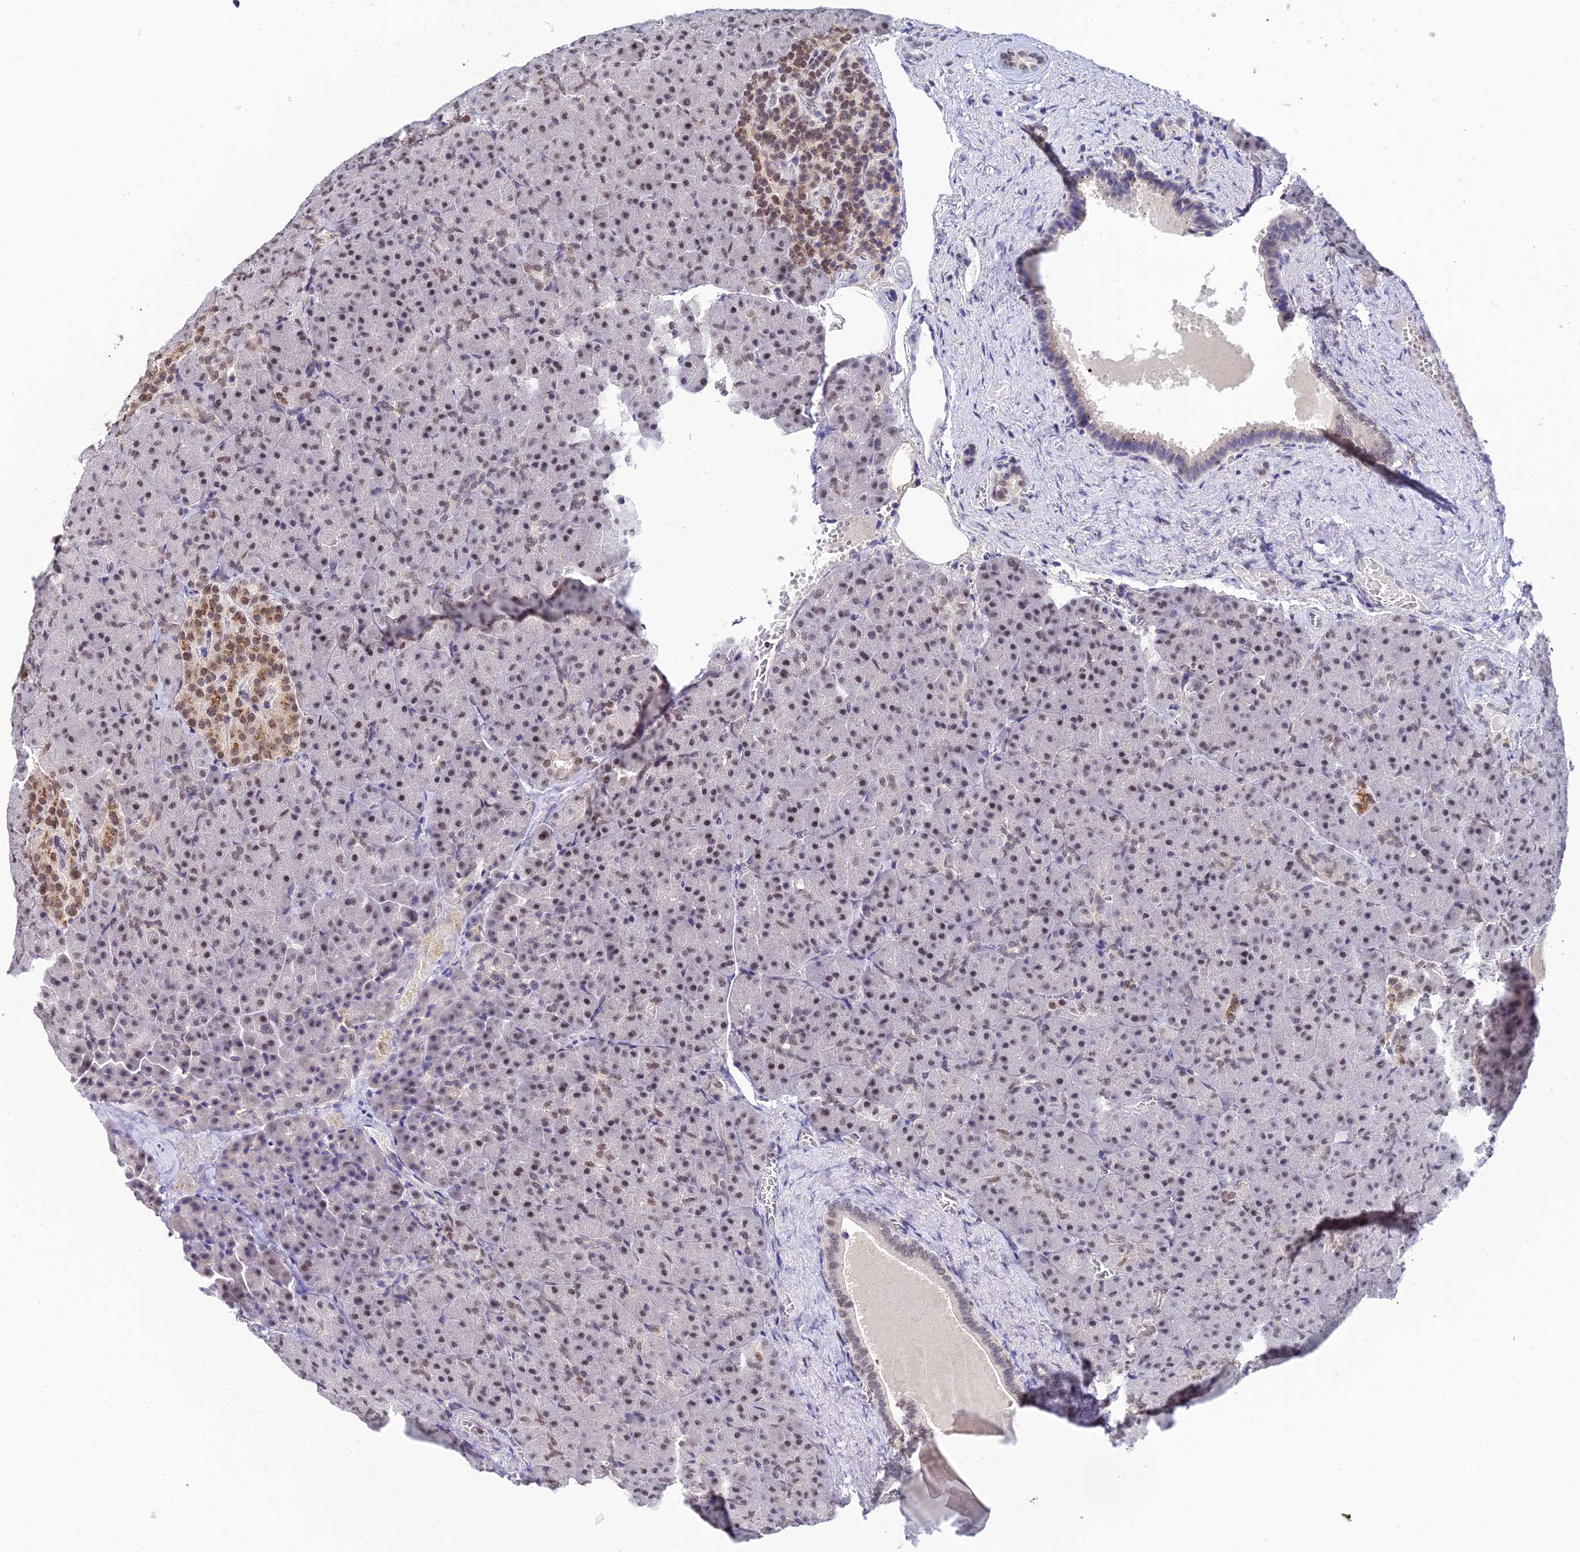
{"staining": {"intensity": "moderate", "quantity": "25%-75%", "location": "nuclear"}, "tissue": "pancreas", "cell_type": "Exocrine glandular cells", "image_type": "normal", "snomed": [{"axis": "morphology", "description": "Normal tissue, NOS"}, {"axis": "topography", "description": "Pancreas"}], "caption": "Immunohistochemical staining of unremarkable pancreas exhibits medium levels of moderate nuclear positivity in about 25%-75% of exocrine glandular cells.", "gene": "EXOSC3", "patient": {"sex": "female", "age": 74}}